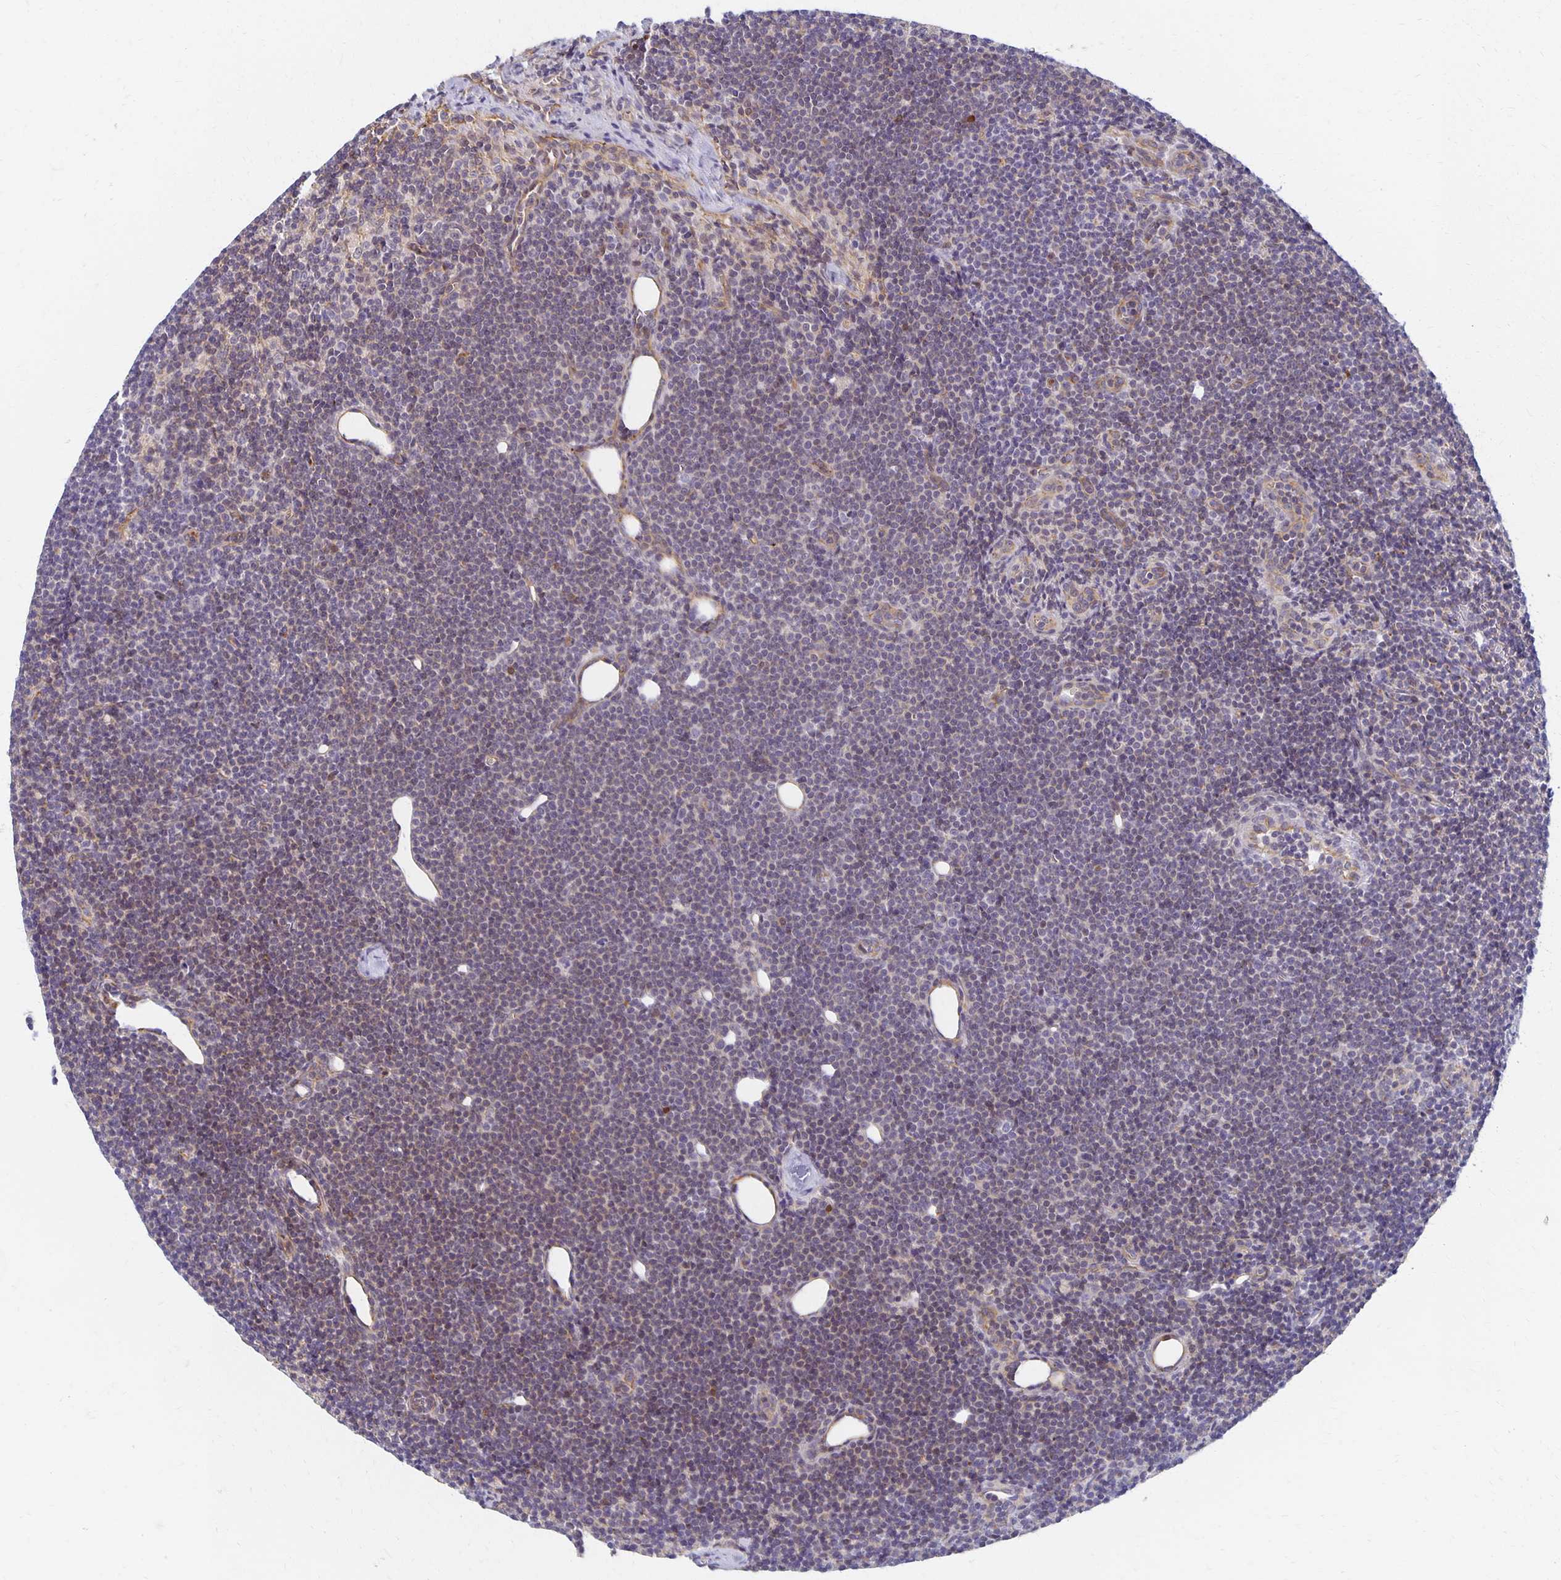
{"staining": {"intensity": "negative", "quantity": "none", "location": "none"}, "tissue": "lymphoma", "cell_type": "Tumor cells", "image_type": "cancer", "snomed": [{"axis": "morphology", "description": "Malignant lymphoma, non-Hodgkin's type, Low grade"}, {"axis": "topography", "description": "Lymph node"}], "caption": "Lymphoma was stained to show a protein in brown. There is no significant expression in tumor cells.", "gene": "SORL1", "patient": {"sex": "female", "age": 73}}